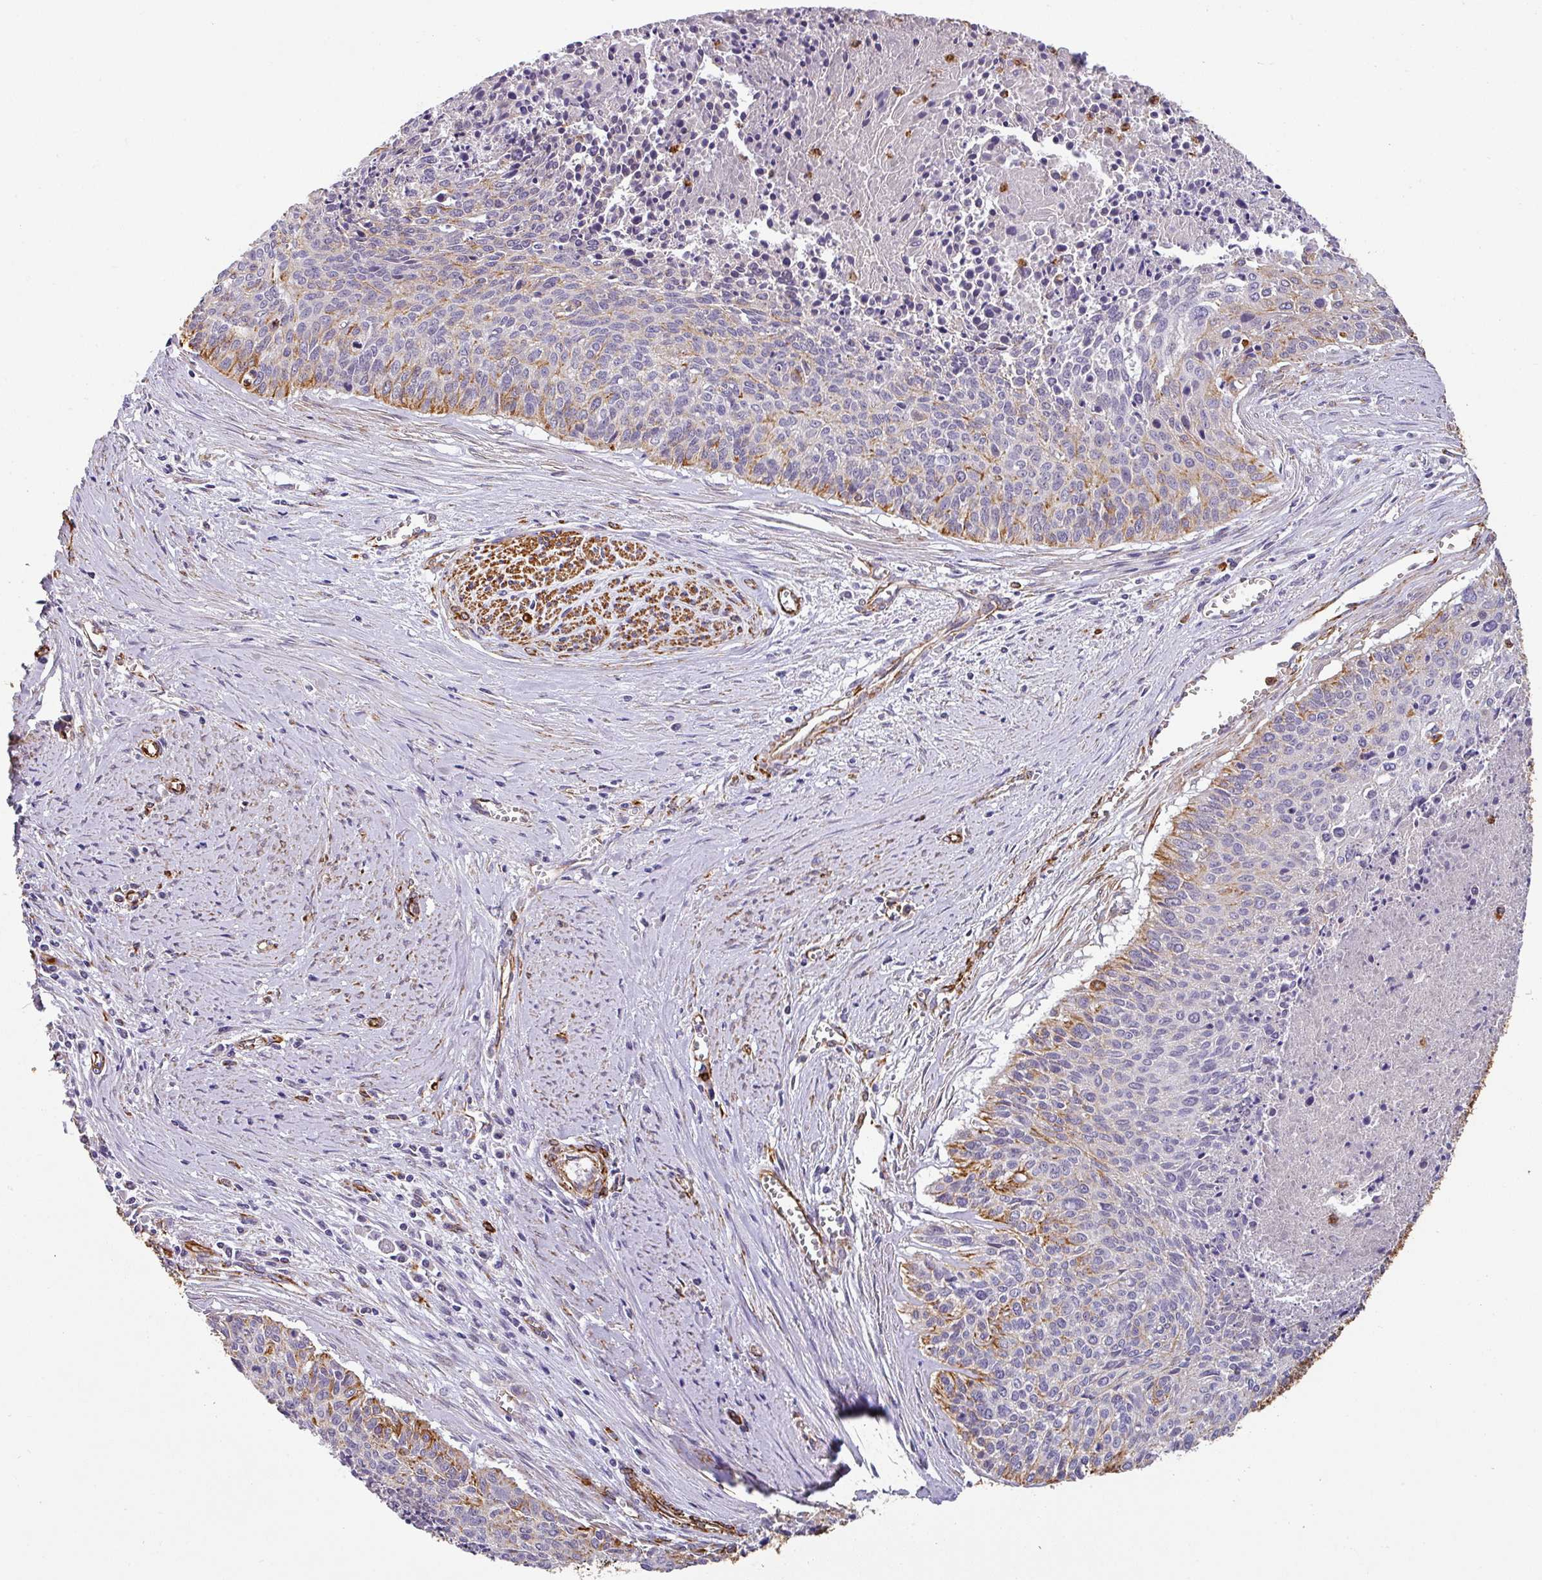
{"staining": {"intensity": "moderate", "quantity": "<25%", "location": "cytoplasmic/membranous"}, "tissue": "cervical cancer", "cell_type": "Tumor cells", "image_type": "cancer", "snomed": [{"axis": "morphology", "description": "Squamous cell carcinoma, NOS"}, {"axis": "topography", "description": "Cervix"}], "caption": "Human cervical cancer (squamous cell carcinoma) stained for a protein (brown) shows moderate cytoplasmic/membranous positive expression in about <25% of tumor cells.", "gene": "ZNF280C", "patient": {"sex": "female", "age": 55}}